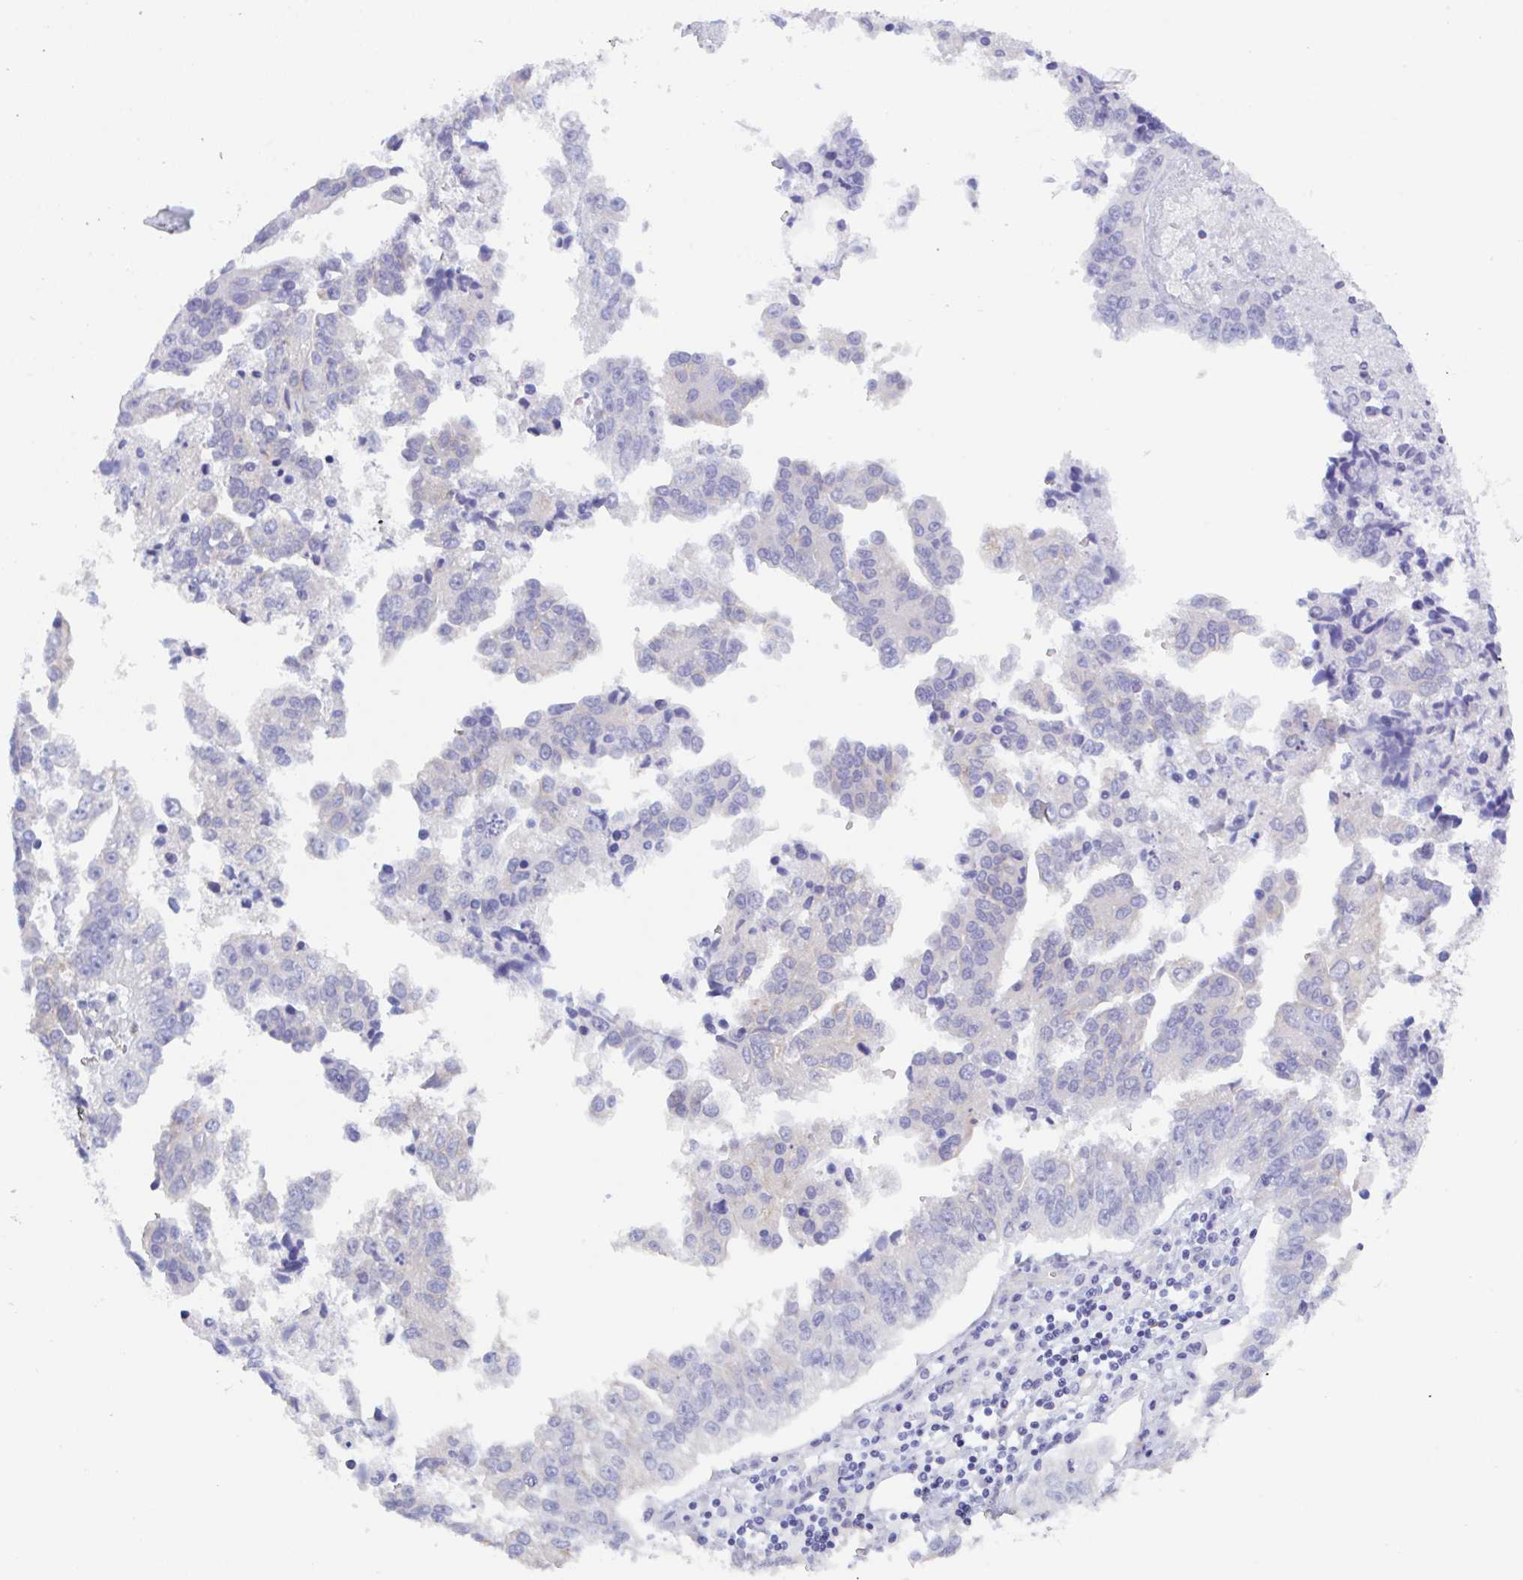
{"staining": {"intensity": "negative", "quantity": "none", "location": "none"}, "tissue": "ovarian cancer", "cell_type": "Tumor cells", "image_type": "cancer", "snomed": [{"axis": "morphology", "description": "Cystadenocarcinoma, serous, NOS"}, {"axis": "topography", "description": "Ovary"}], "caption": "Tumor cells show no significant staining in serous cystadenocarcinoma (ovarian).", "gene": "CEP170B", "patient": {"sex": "female", "age": 75}}